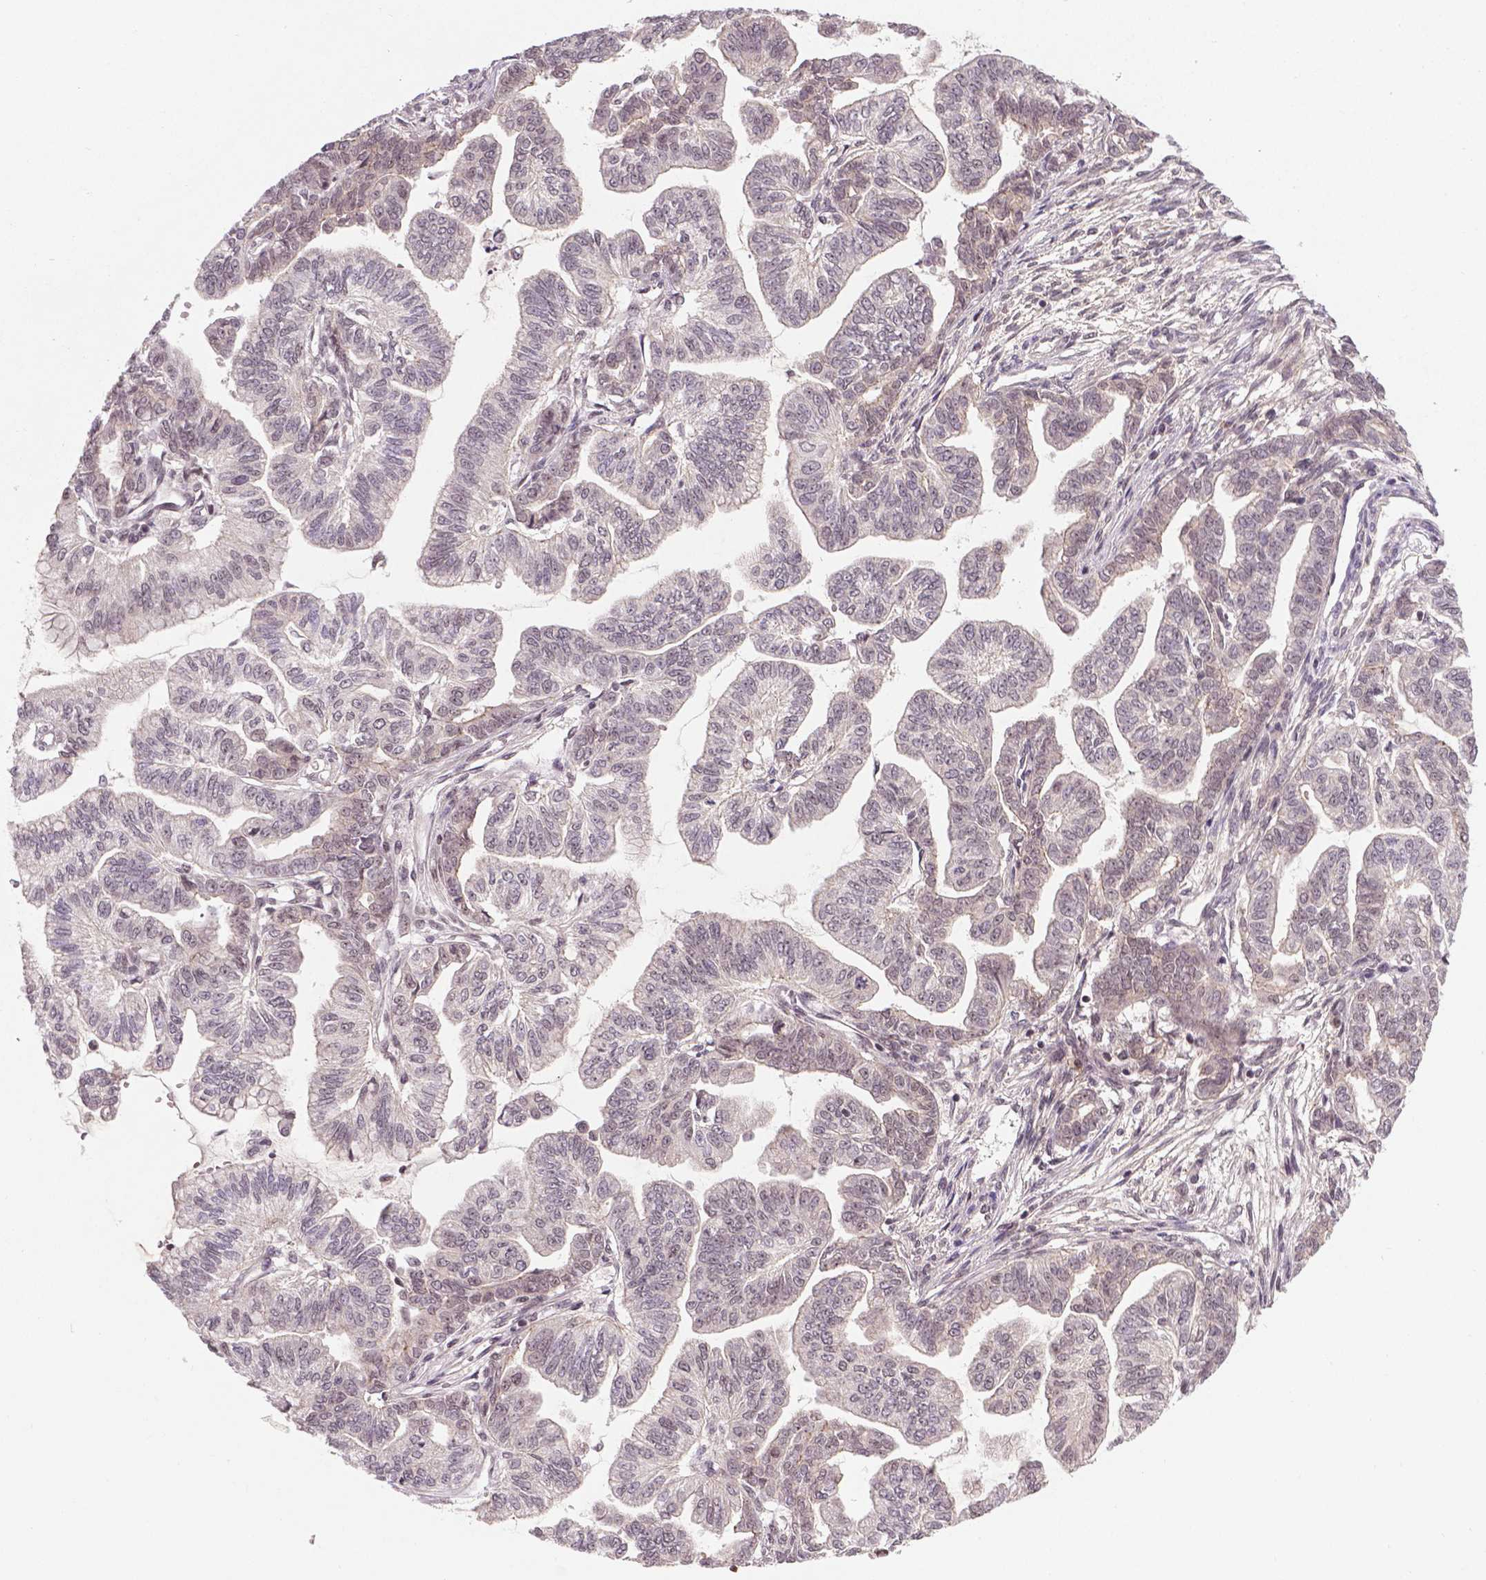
{"staining": {"intensity": "negative", "quantity": "none", "location": "none"}, "tissue": "stomach cancer", "cell_type": "Tumor cells", "image_type": "cancer", "snomed": [{"axis": "morphology", "description": "Adenocarcinoma, NOS"}, {"axis": "topography", "description": "Stomach"}], "caption": "There is no significant expression in tumor cells of stomach adenocarcinoma.", "gene": "ANKRD54", "patient": {"sex": "male", "age": 83}}